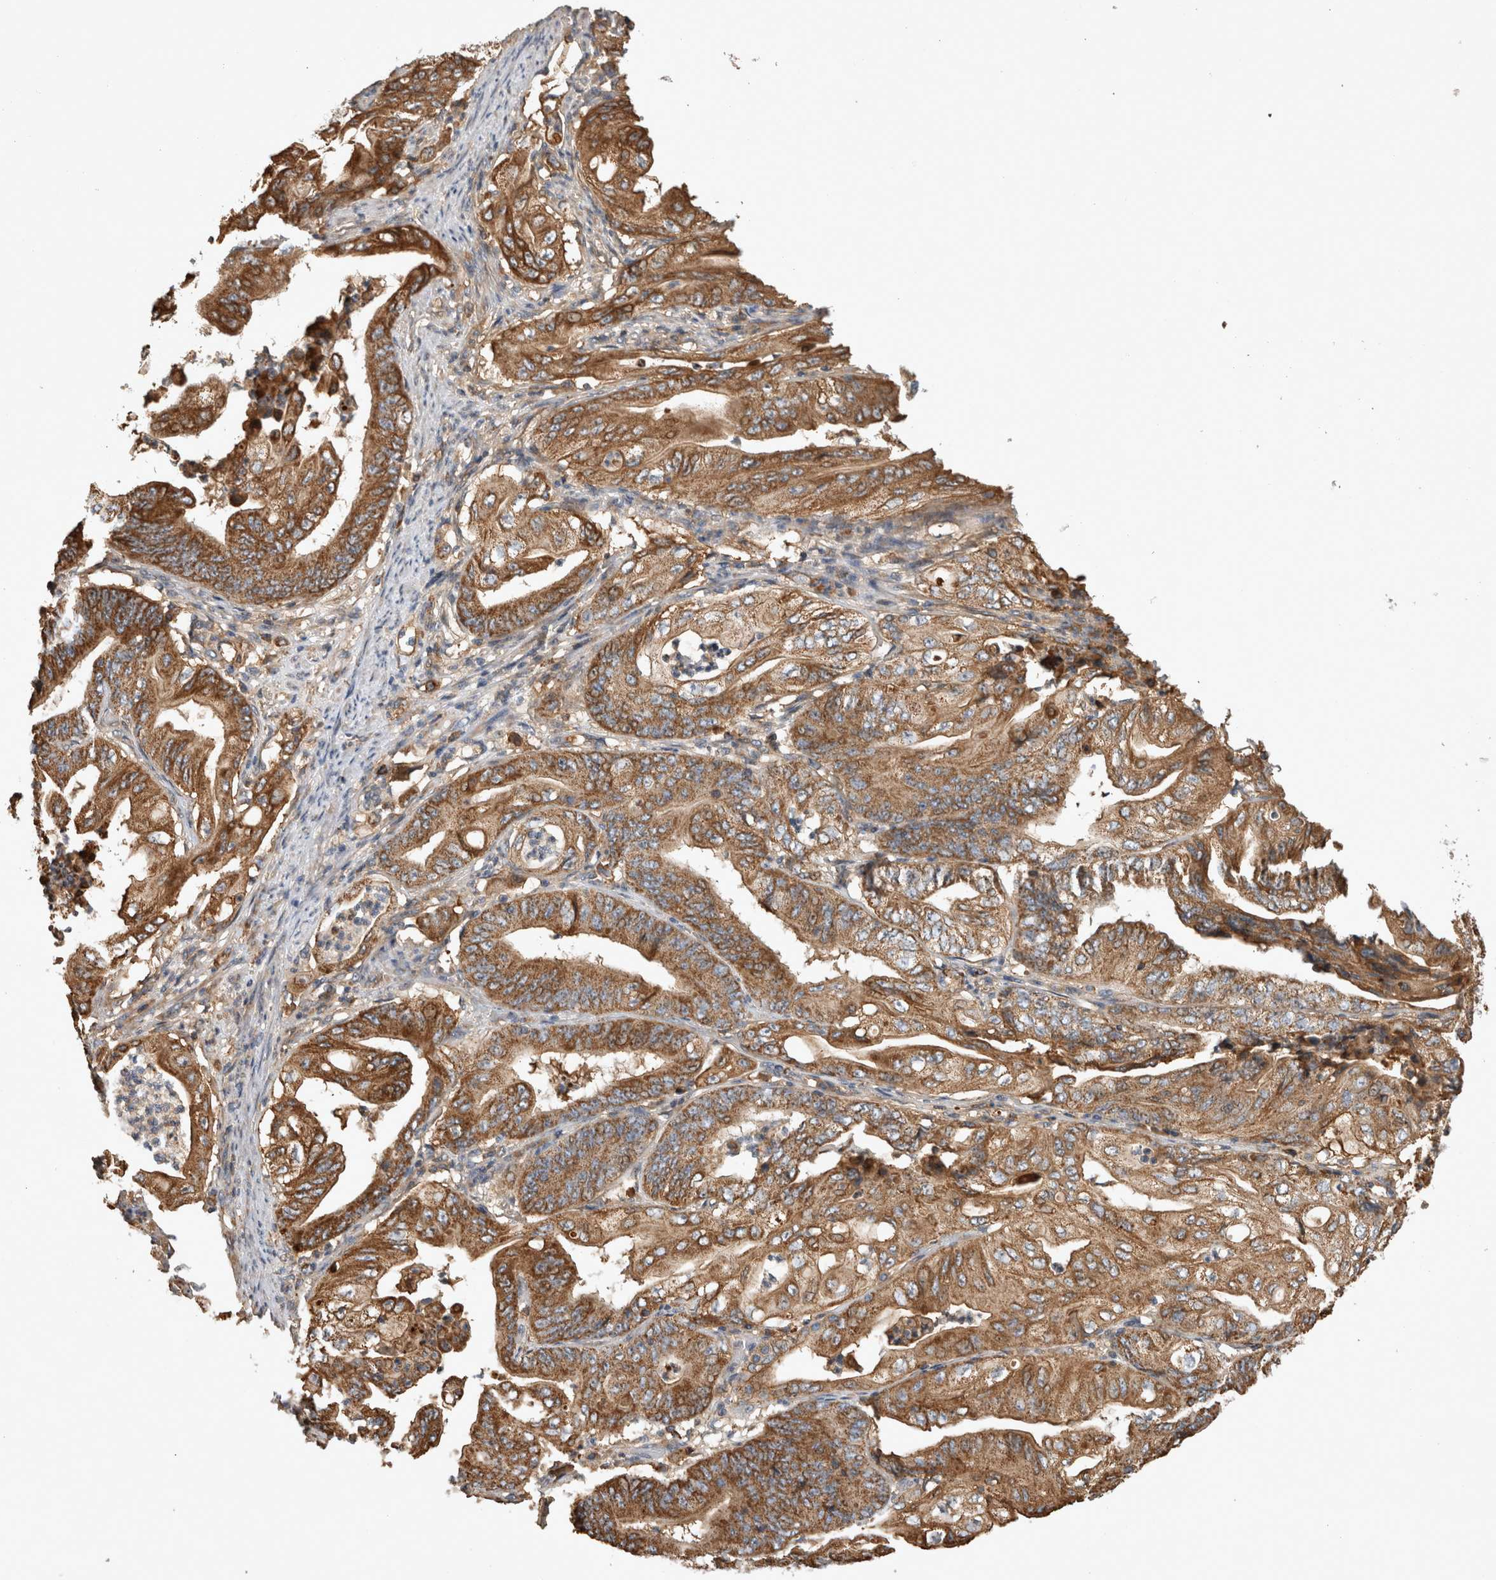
{"staining": {"intensity": "moderate", "quantity": ">75%", "location": "cytoplasmic/membranous"}, "tissue": "stomach cancer", "cell_type": "Tumor cells", "image_type": "cancer", "snomed": [{"axis": "morphology", "description": "Adenocarcinoma, NOS"}, {"axis": "topography", "description": "Stomach"}], "caption": "Adenocarcinoma (stomach) tissue reveals moderate cytoplasmic/membranous staining in about >75% of tumor cells (DAB (3,3'-diaminobenzidine) = brown stain, brightfield microscopy at high magnification).", "gene": "SERAC1", "patient": {"sex": "female", "age": 73}}